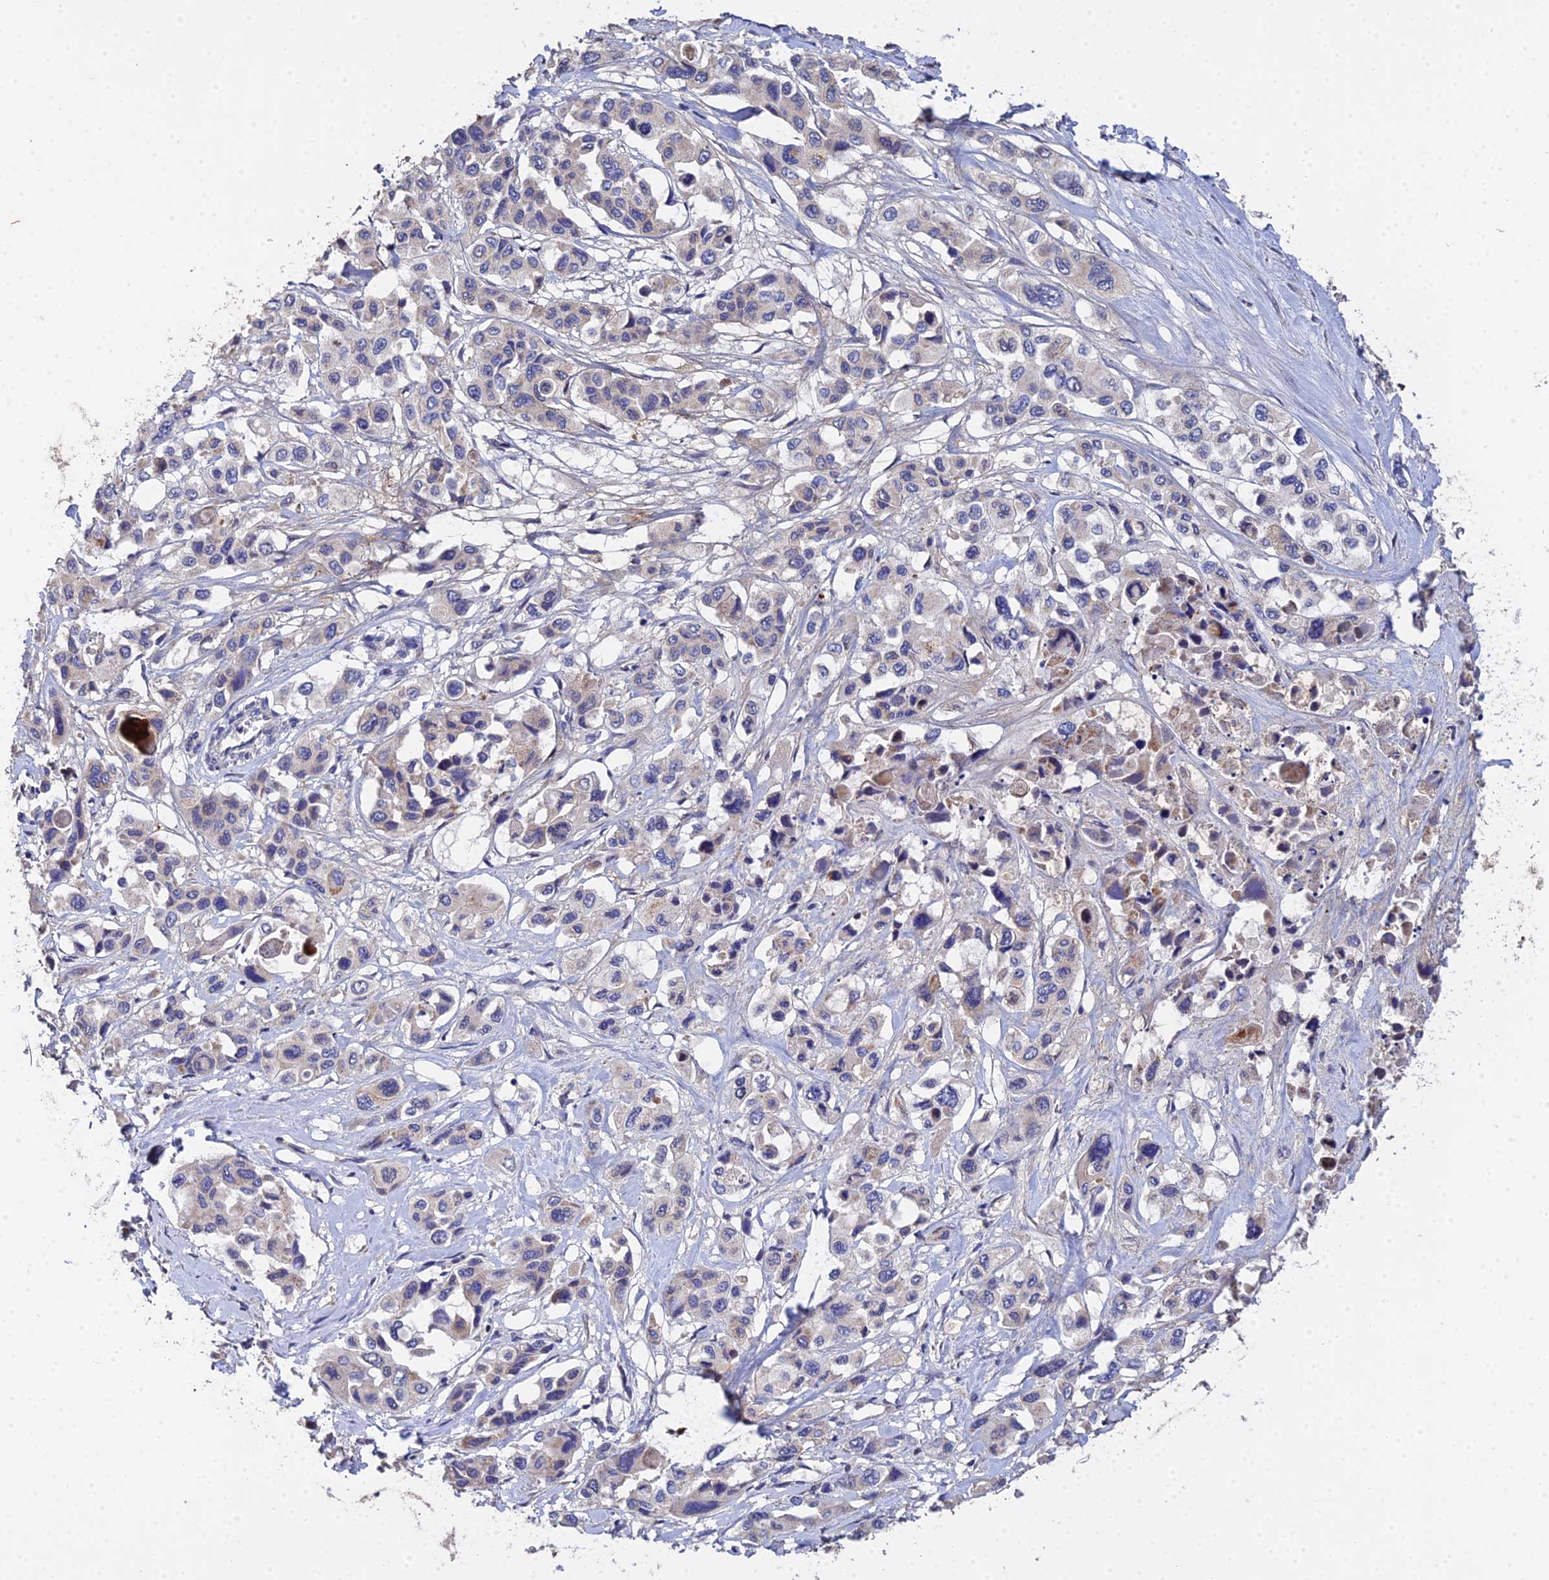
{"staining": {"intensity": "moderate", "quantity": "<25%", "location": "cytoplasmic/membranous"}, "tissue": "pancreatic cancer", "cell_type": "Tumor cells", "image_type": "cancer", "snomed": [{"axis": "morphology", "description": "Adenocarcinoma, NOS"}, {"axis": "topography", "description": "Pancreas"}], "caption": "The immunohistochemical stain shows moderate cytoplasmic/membranous positivity in tumor cells of pancreatic cancer tissue.", "gene": "ERCC5", "patient": {"sex": "male", "age": 92}}